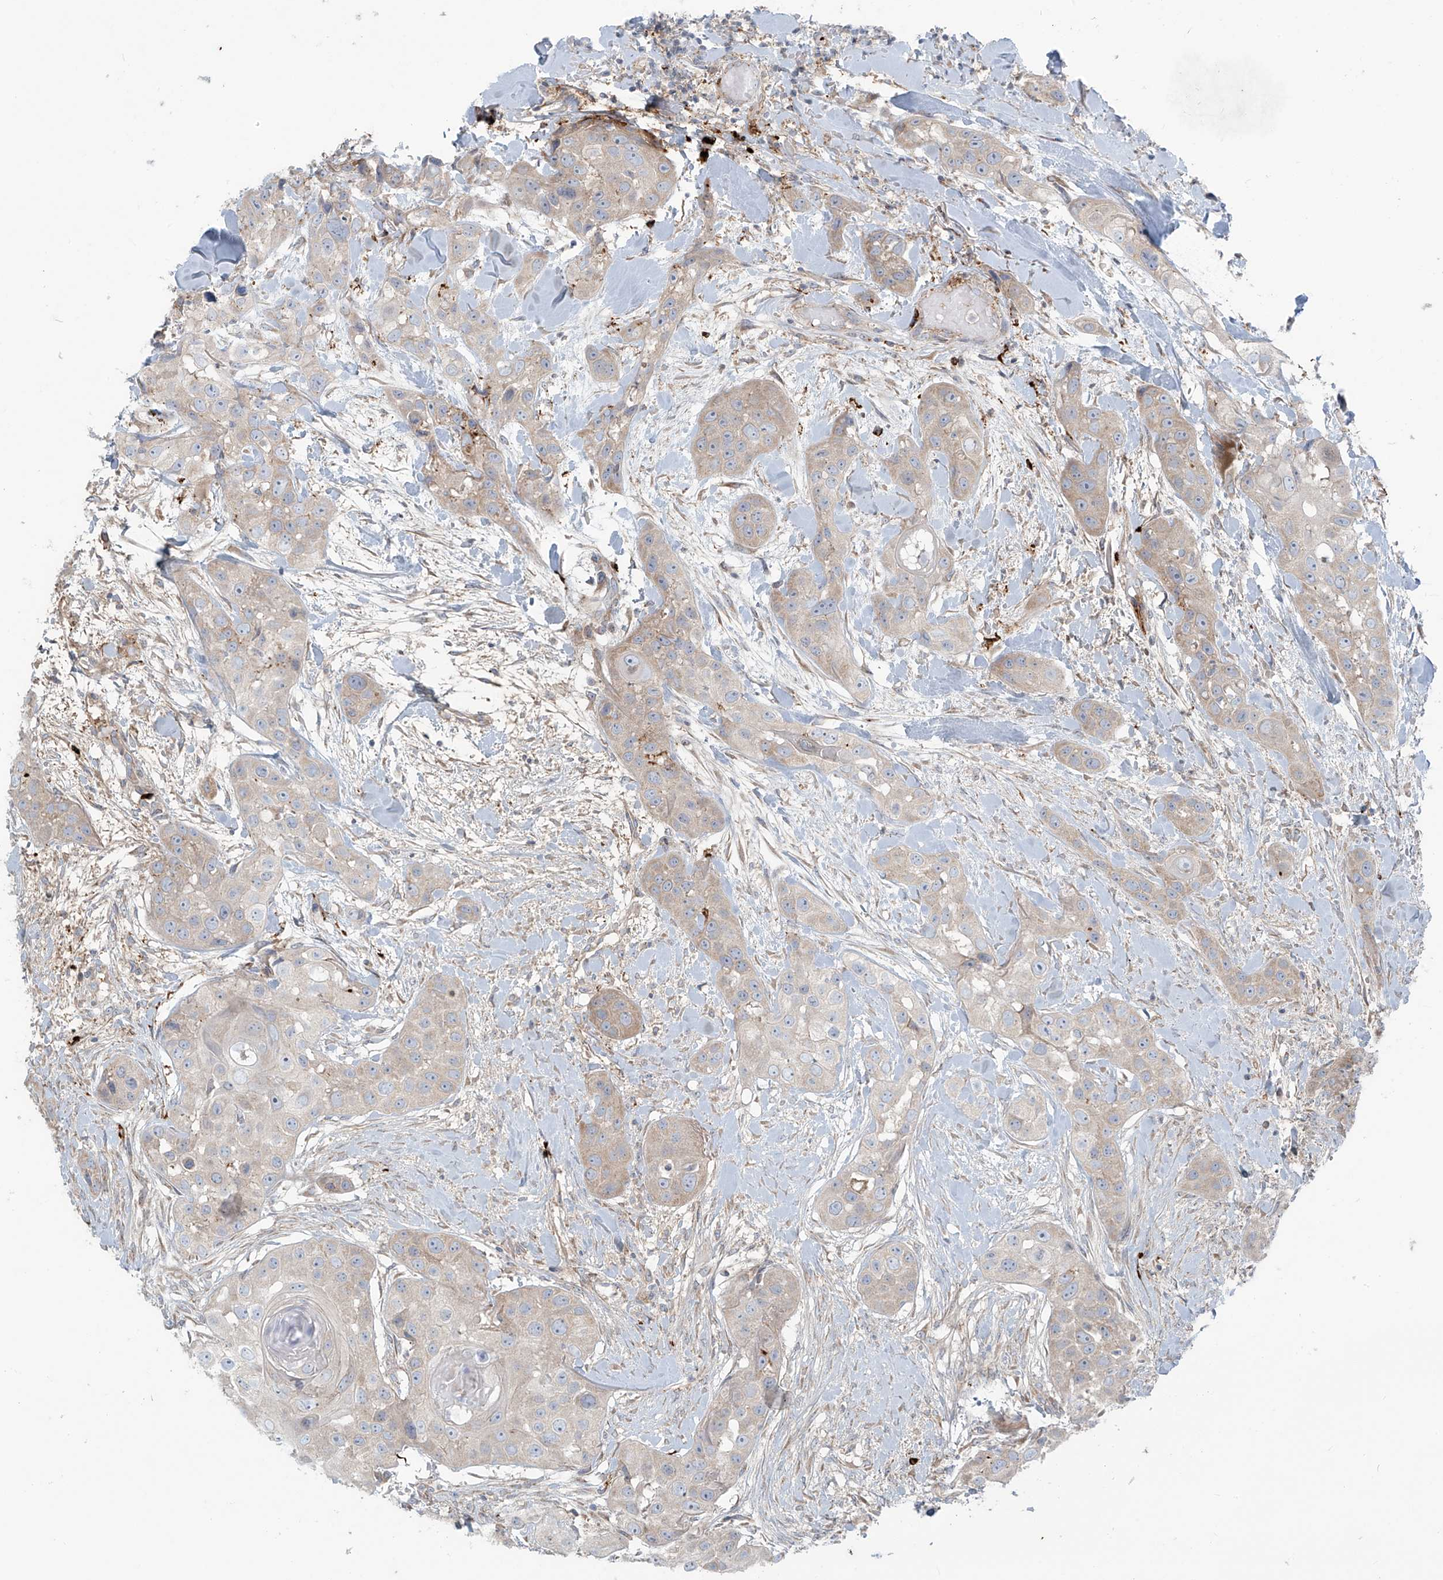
{"staining": {"intensity": "weak", "quantity": "25%-75%", "location": "cytoplasmic/membranous"}, "tissue": "head and neck cancer", "cell_type": "Tumor cells", "image_type": "cancer", "snomed": [{"axis": "morphology", "description": "Normal tissue, NOS"}, {"axis": "morphology", "description": "Squamous cell carcinoma, NOS"}, {"axis": "topography", "description": "Skeletal muscle"}, {"axis": "topography", "description": "Head-Neck"}], "caption": "Head and neck cancer (squamous cell carcinoma) was stained to show a protein in brown. There is low levels of weak cytoplasmic/membranous expression in approximately 25%-75% of tumor cells. Immunohistochemistry (ihc) stains the protein in brown and the nuclei are stained blue.", "gene": "LZTS3", "patient": {"sex": "male", "age": 51}}